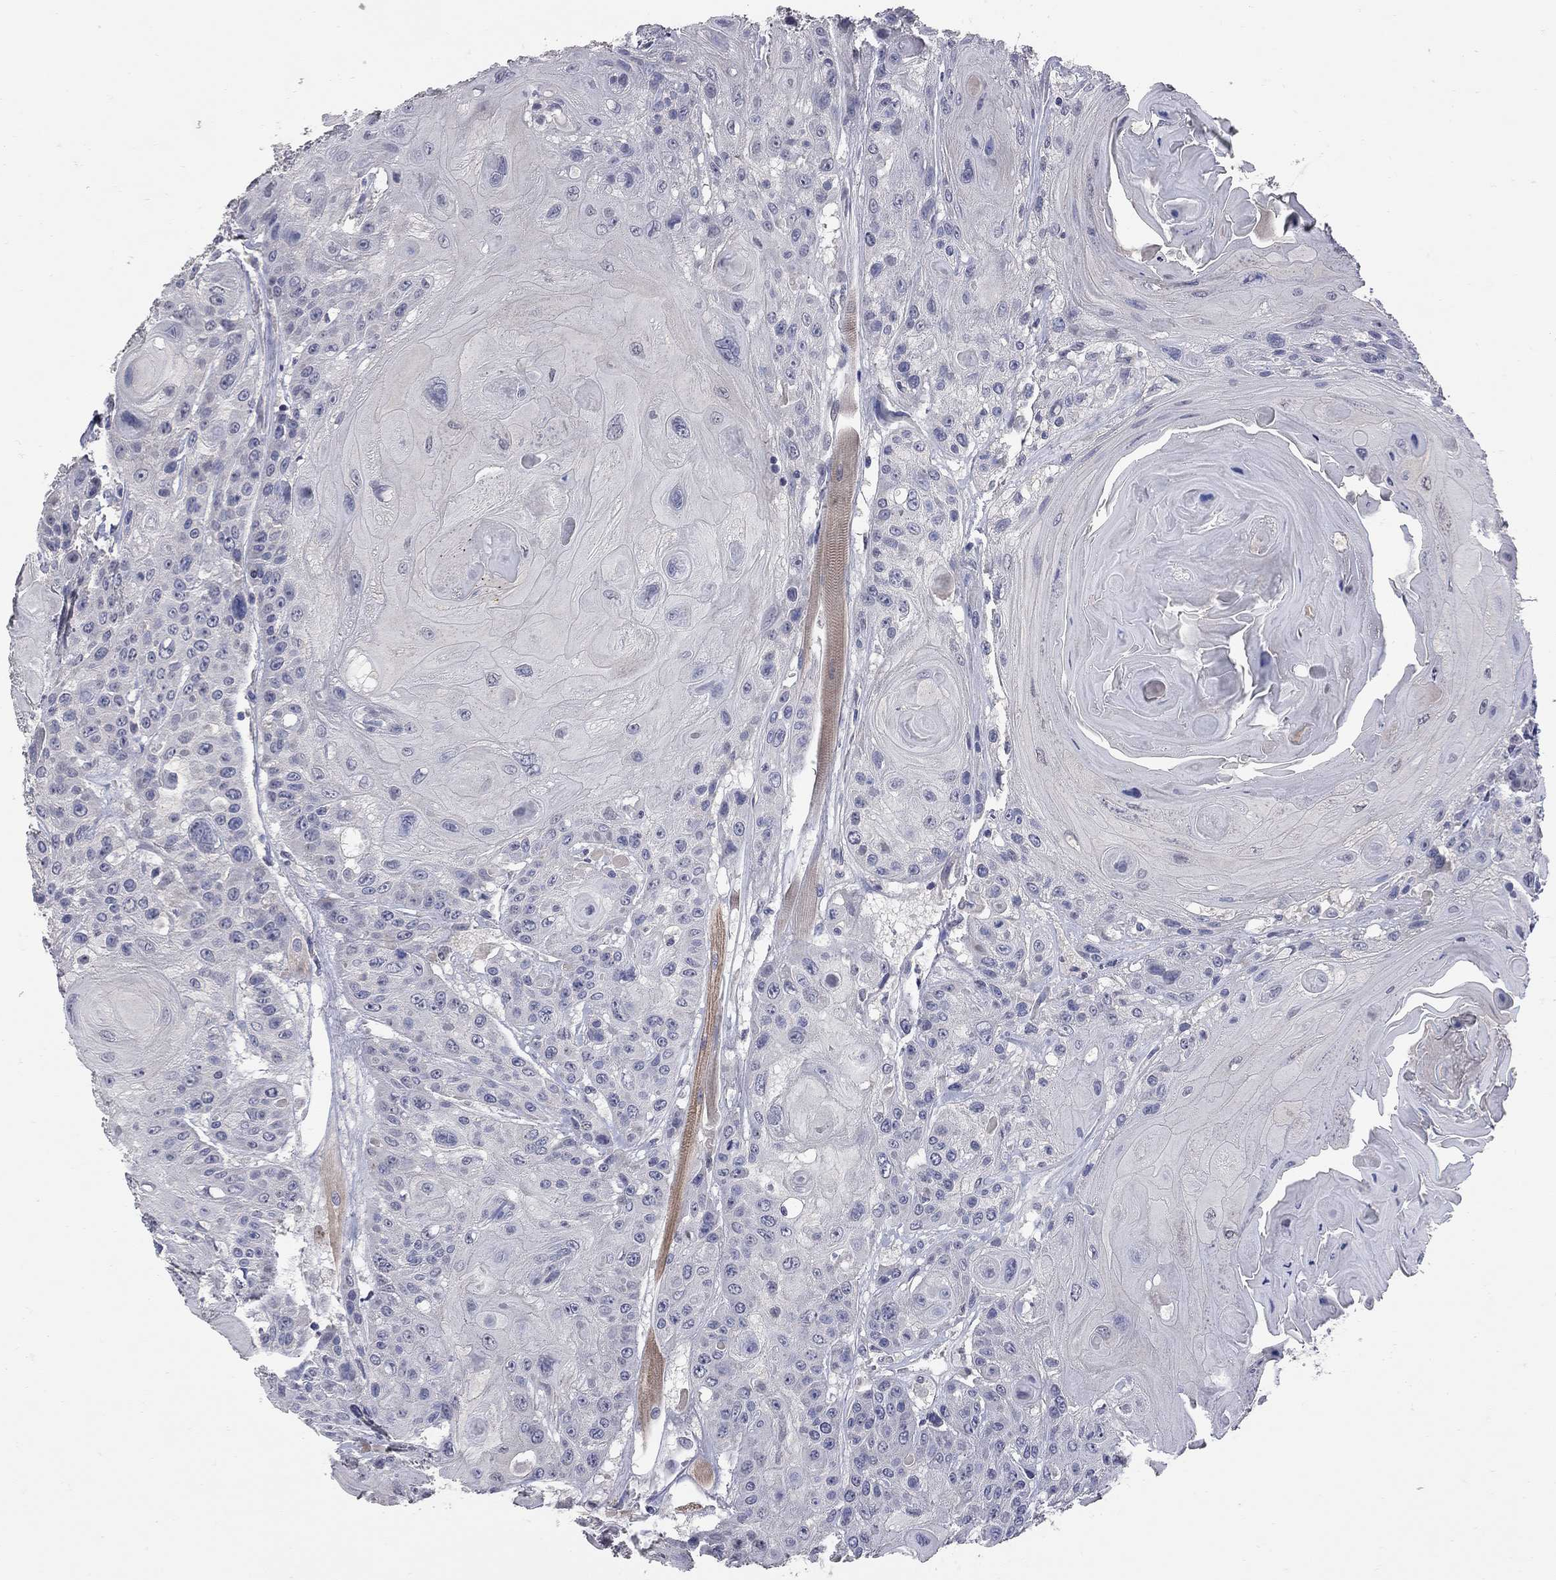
{"staining": {"intensity": "negative", "quantity": "none", "location": "none"}, "tissue": "head and neck cancer", "cell_type": "Tumor cells", "image_type": "cancer", "snomed": [{"axis": "morphology", "description": "Squamous cell carcinoma, NOS"}, {"axis": "topography", "description": "Head-Neck"}], "caption": "Head and neck cancer (squamous cell carcinoma) stained for a protein using immunohistochemistry demonstrates no positivity tumor cells.", "gene": "NOS2", "patient": {"sex": "female", "age": 59}}